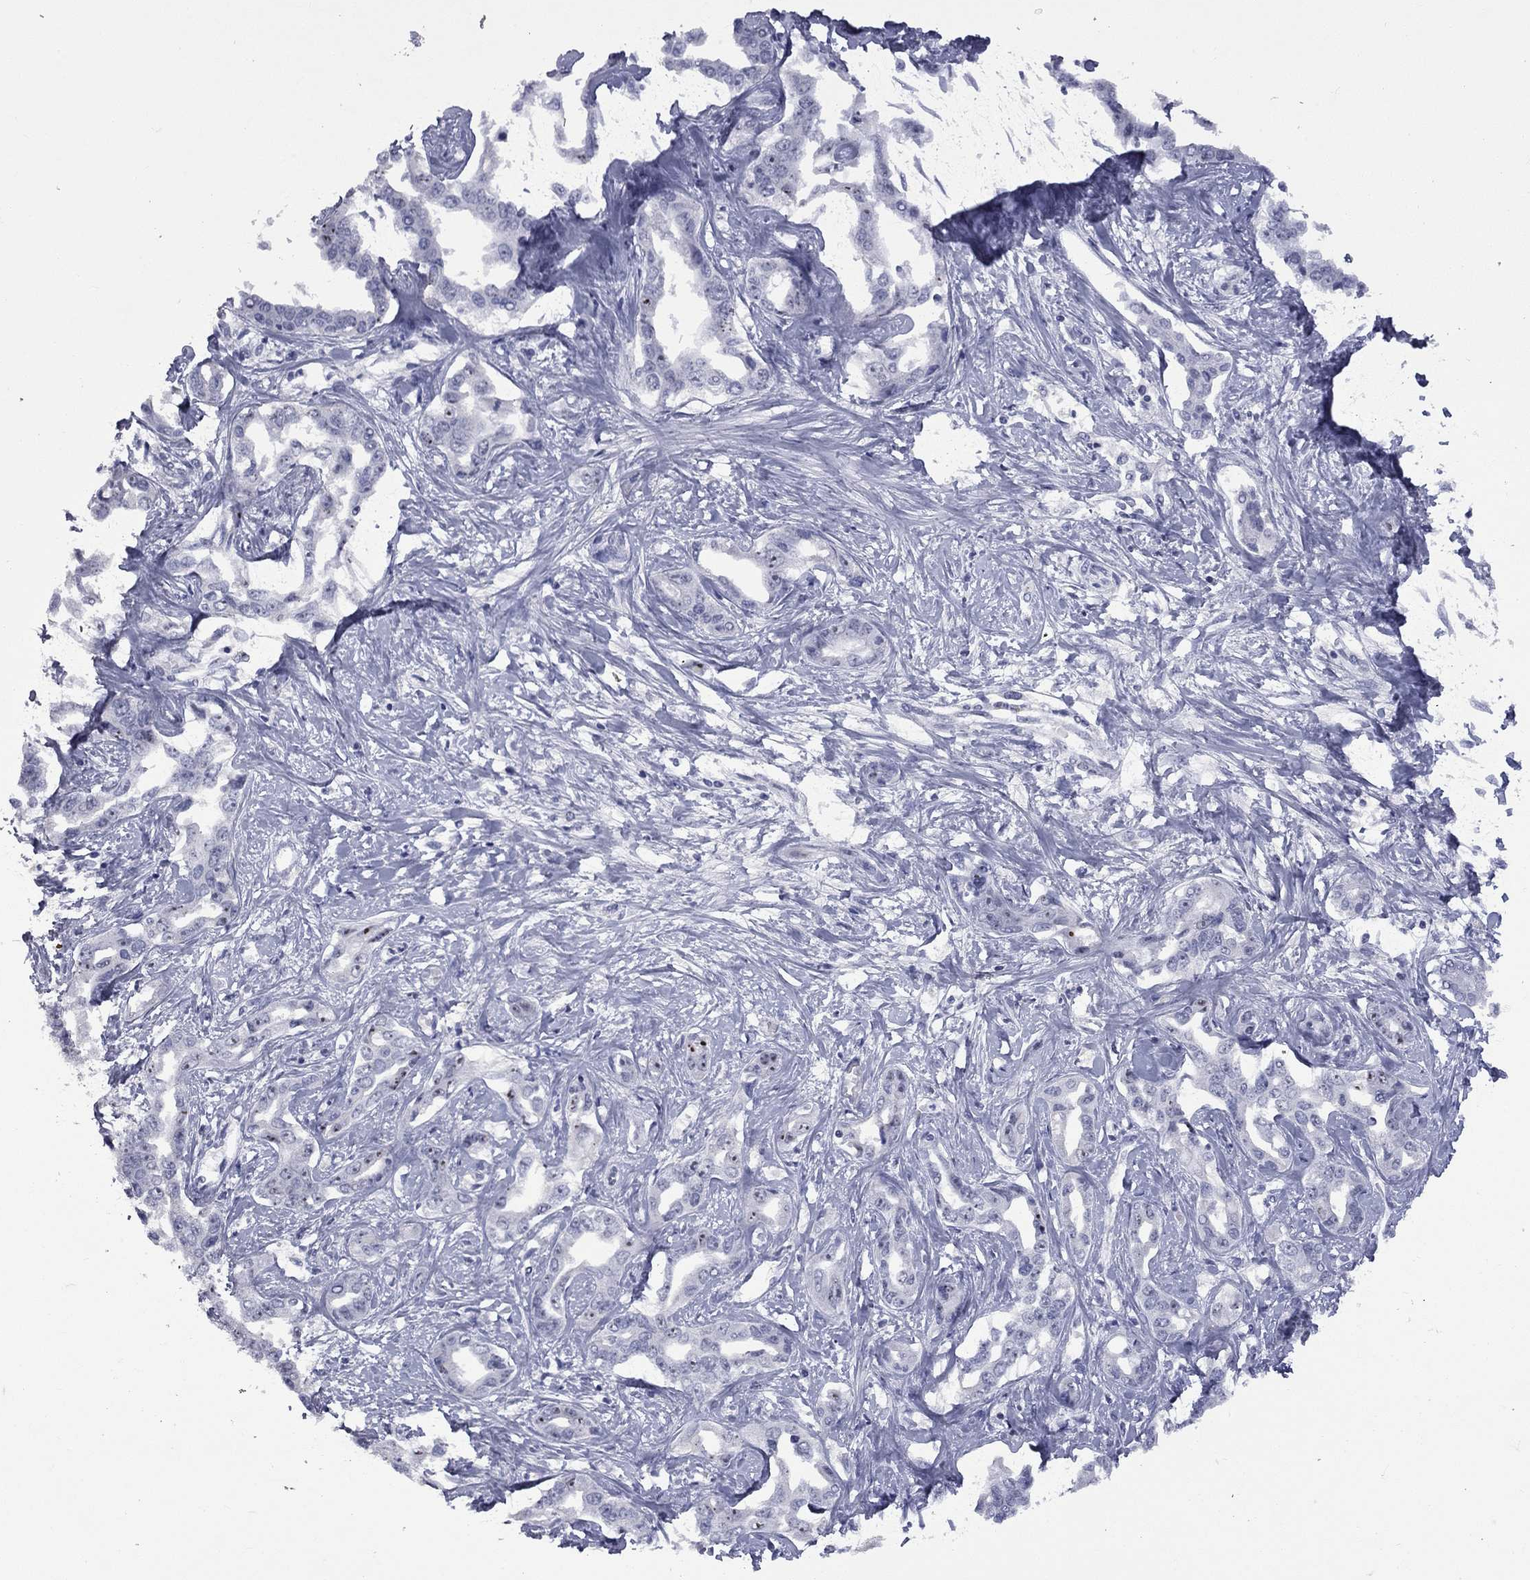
{"staining": {"intensity": "strong", "quantity": "<25%", "location": "nuclear"}, "tissue": "liver cancer", "cell_type": "Tumor cells", "image_type": "cancer", "snomed": [{"axis": "morphology", "description": "Cholangiocarcinoma"}, {"axis": "topography", "description": "Liver"}], "caption": "Immunohistochemistry (DAB) staining of human liver cholangiocarcinoma exhibits strong nuclear protein positivity in about <25% of tumor cells.", "gene": "GSG1L", "patient": {"sex": "male", "age": 59}}